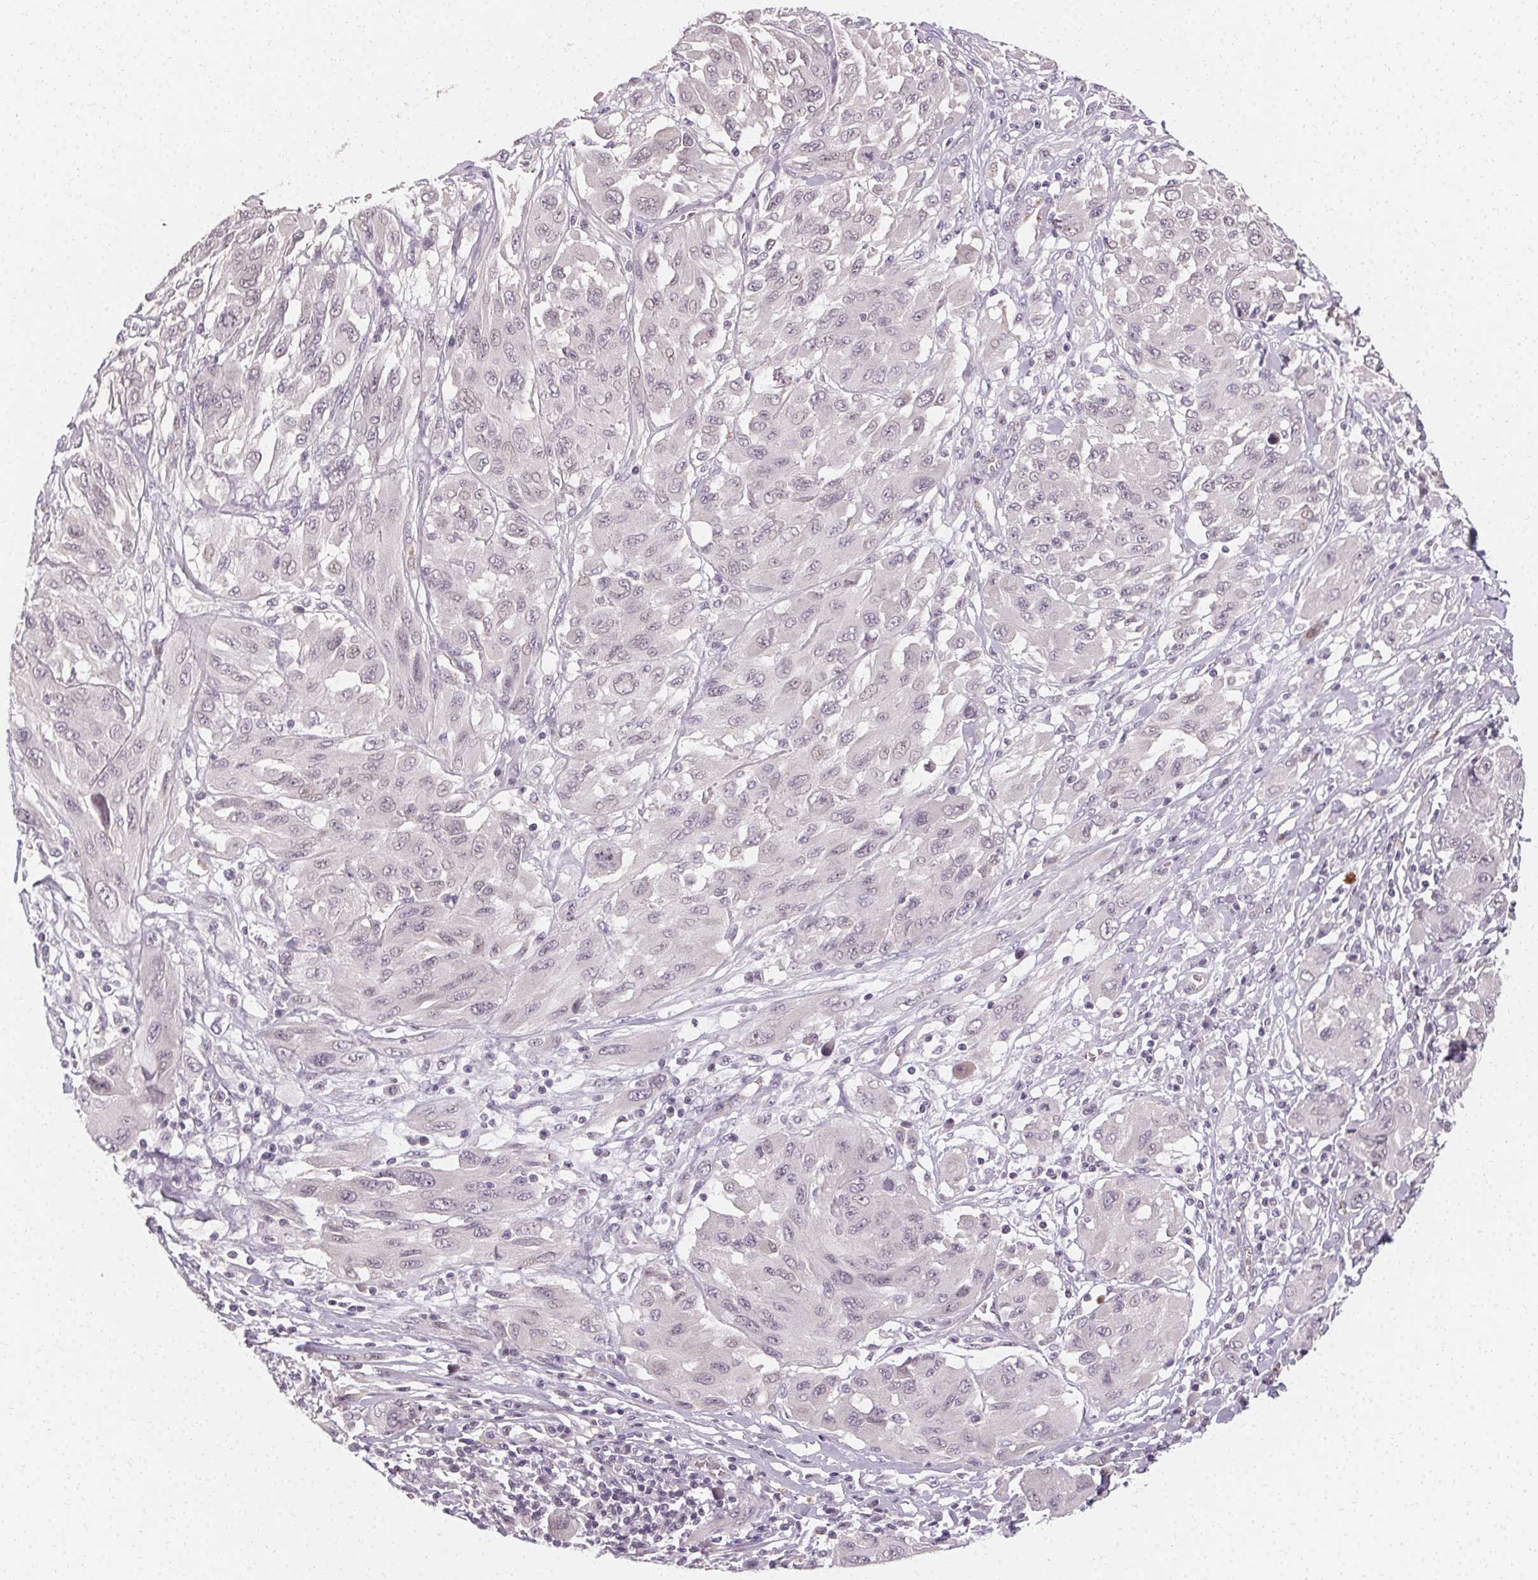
{"staining": {"intensity": "negative", "quantity": "none", "location": "none"}, "tissue": "melanoma", "cell_type": "Tumor cells", "image_type": "cancer", "snomed": [{"axis": "morphology", "description": "Malignant melanoma, NOS"}, {"axis": "topography", "description": "Skin"}], "caption": "Tumor cells are negative for protein expression in human malignant melanoma.", "gene": "CLCNKB", "patient": {"sex": "female", "age": 91}}